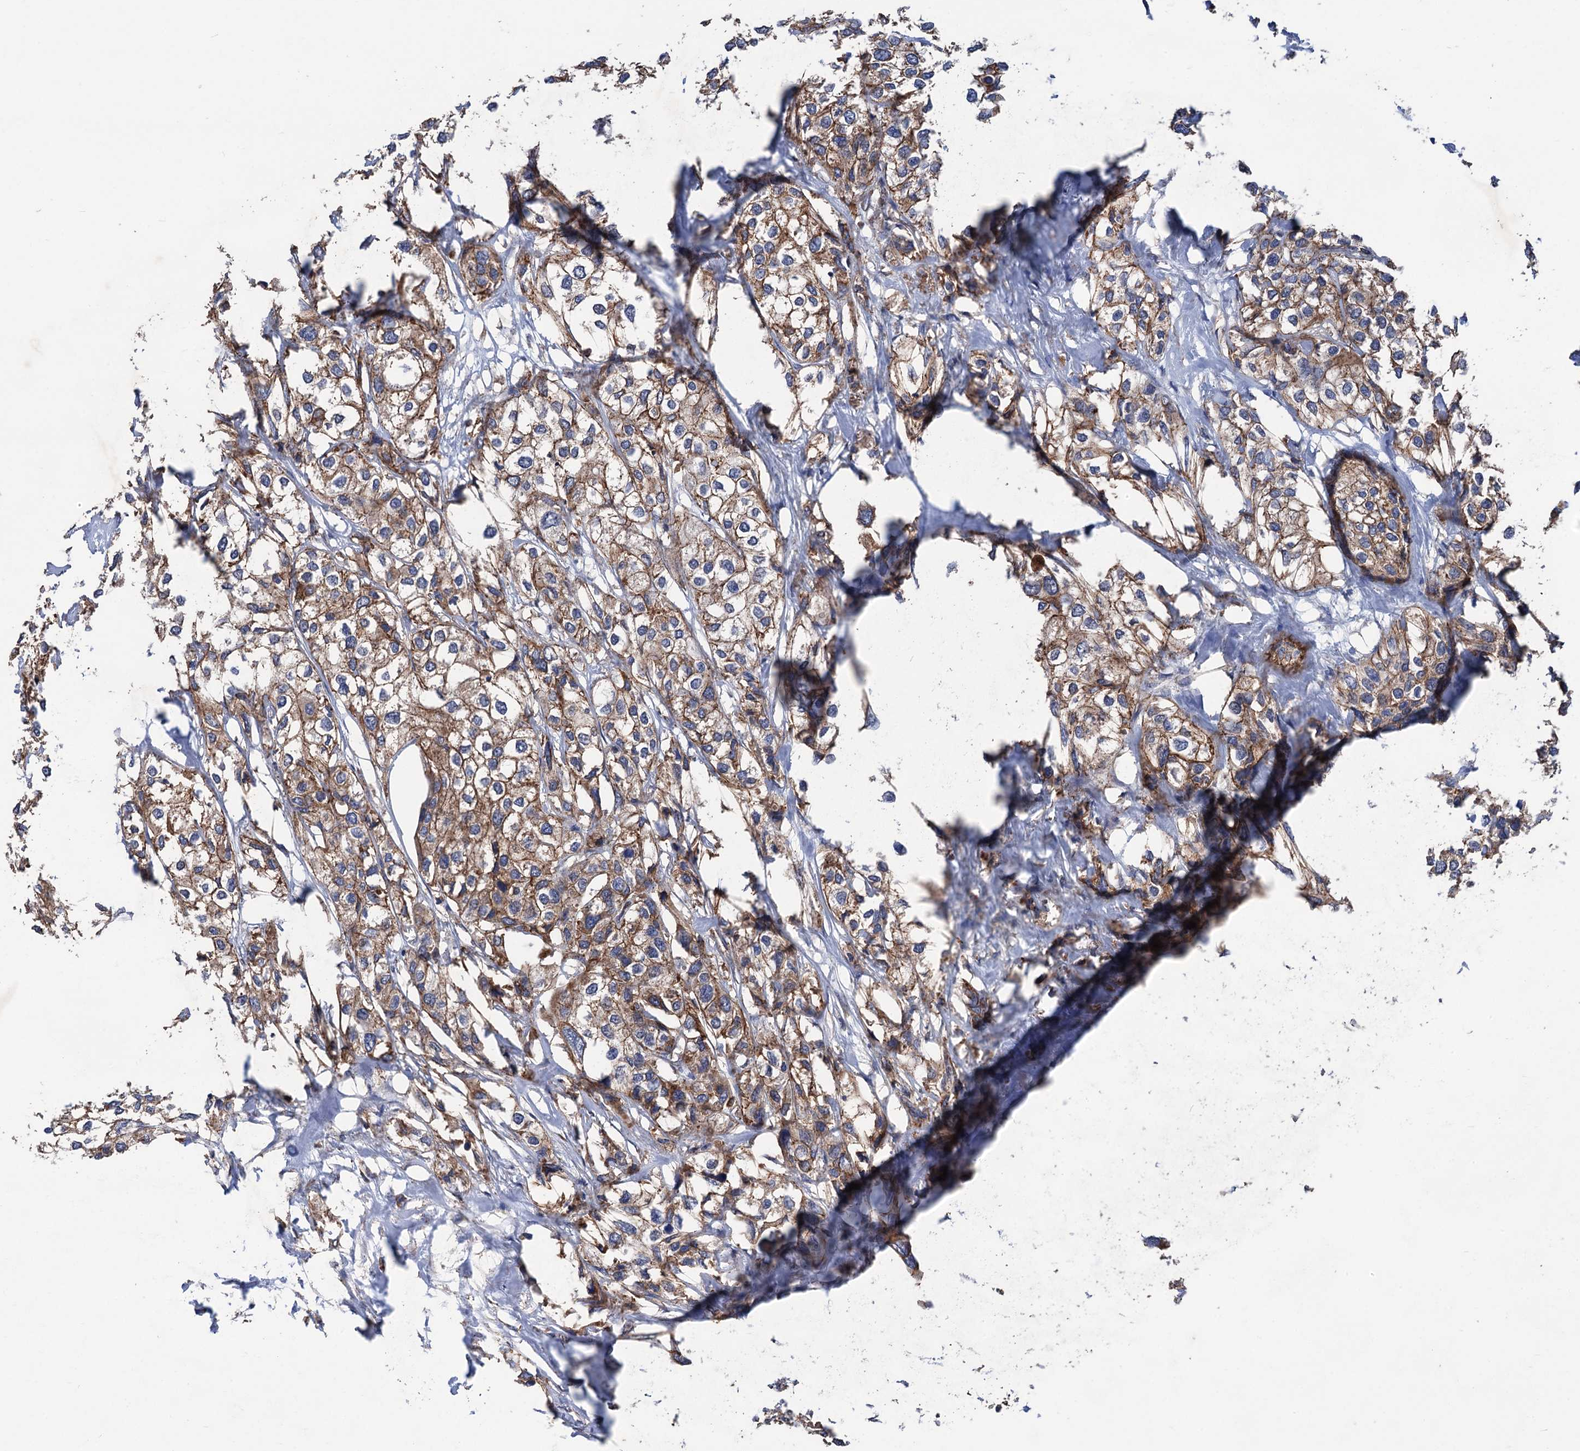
{"staining": {"intensity": "moderate", "quantity": ">75%", "location": "cytoplasmic/membranous"}, "tissue": "urothelial cancer", "cell_type": "Tumor cells", "image_type": "cancer", "snomed": [{"axis": "morphology", "description": "Urothelial carcinoma, High grade"}, {"axis": "topography", "description": "Urinary bladder"}], "caption": "The histopathology image reveals a brown stain indicating the presence of a protein in the cytoplasmic/membranous of tumor cells in urothelial cancer.", "gene": "DGLUCY", "patient": {"sex": "male", "age": 64}}